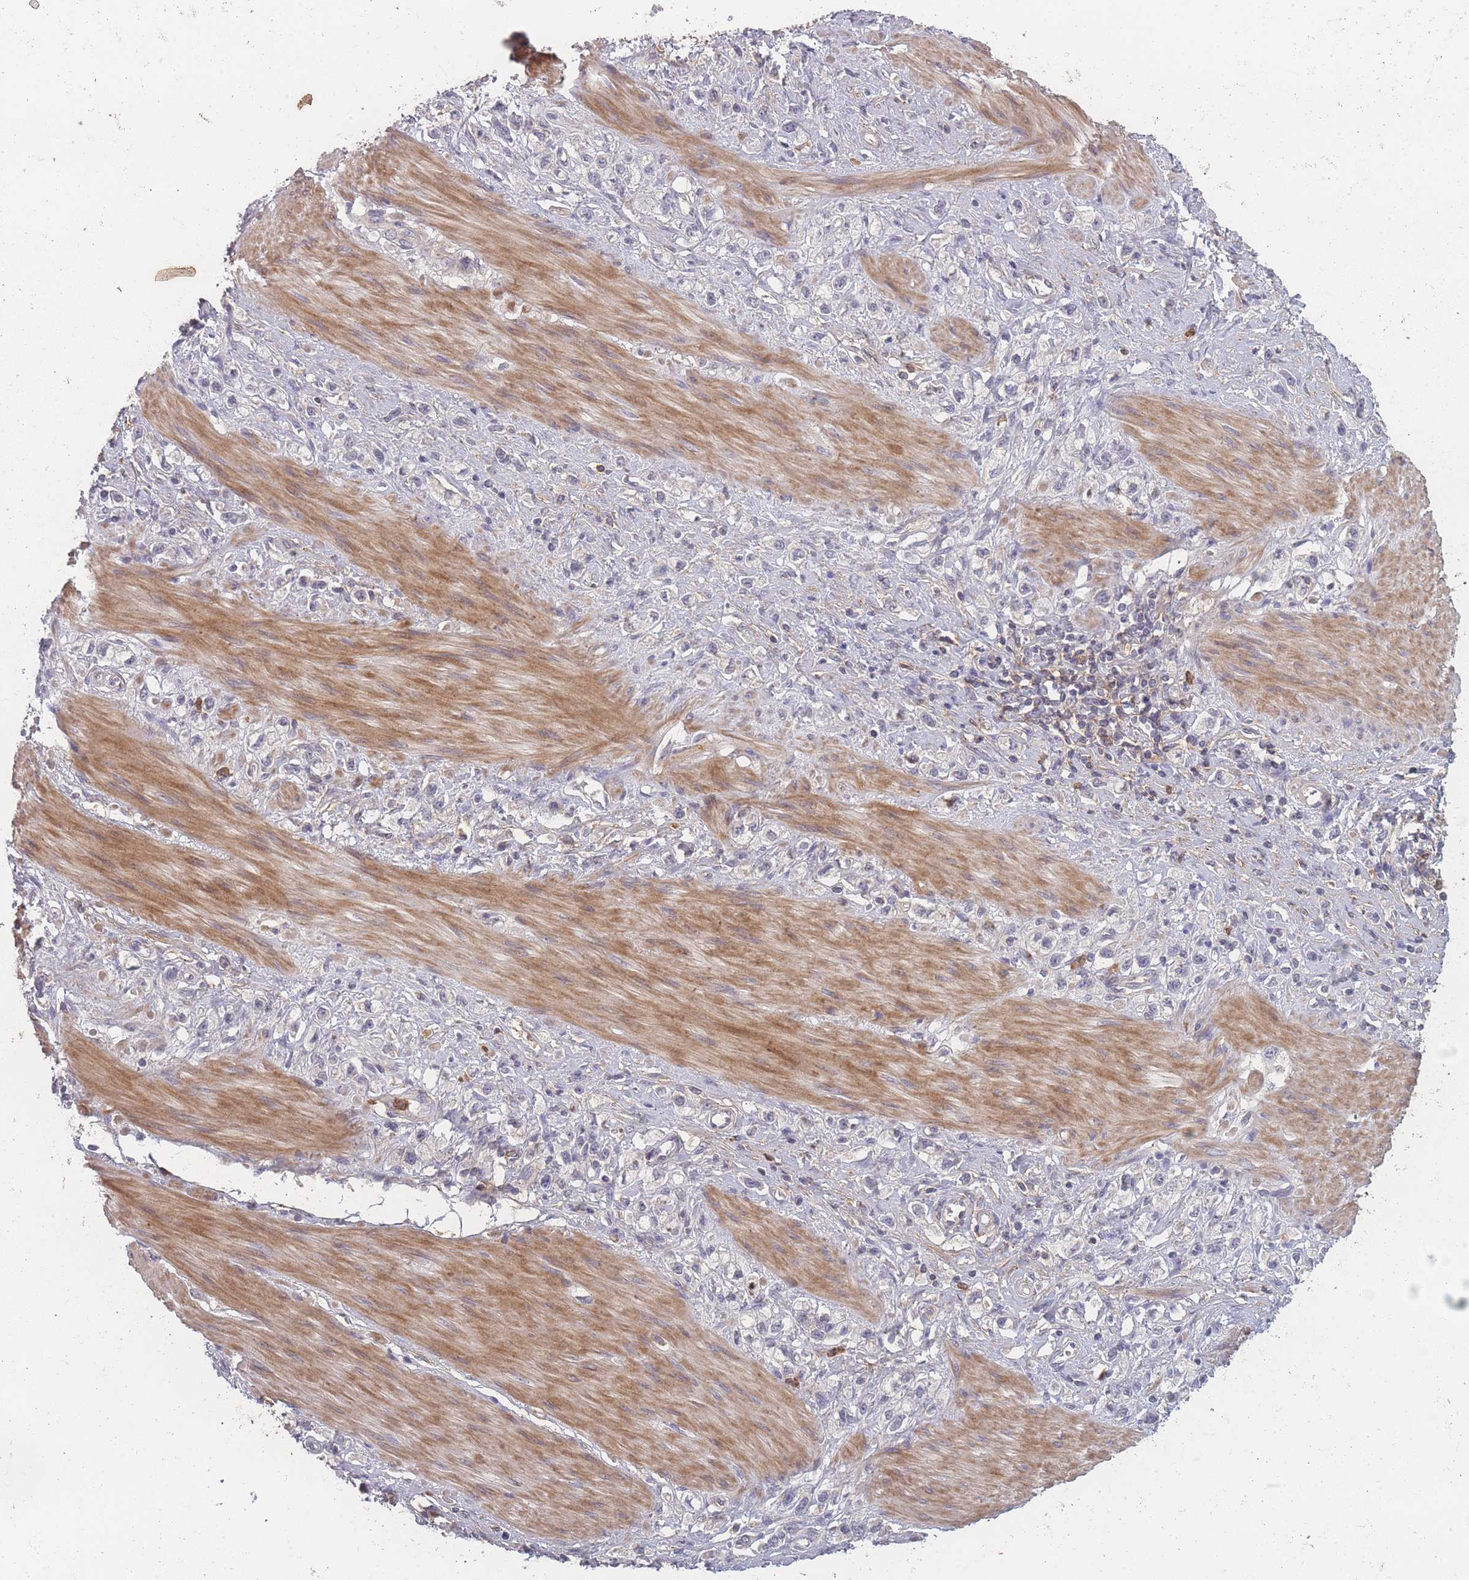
{"staining": {"intensity": "negative", "quantity": "none", "location": "none"}, "tissue": "stomach cancer", "cell_type": "Tumor cells", "image_type": "cancer", "snomed": [{"axis": "morphology", "description": "Adenocarcinoma, NOS"}, {"axis": "topography", "description": "Stomach"}], "caption": "Tumor cells are negative for brown protein staining in stomach adenocarcinoma.", "gene": "BST1", "patient": {"sex": "female", "age": 65}}